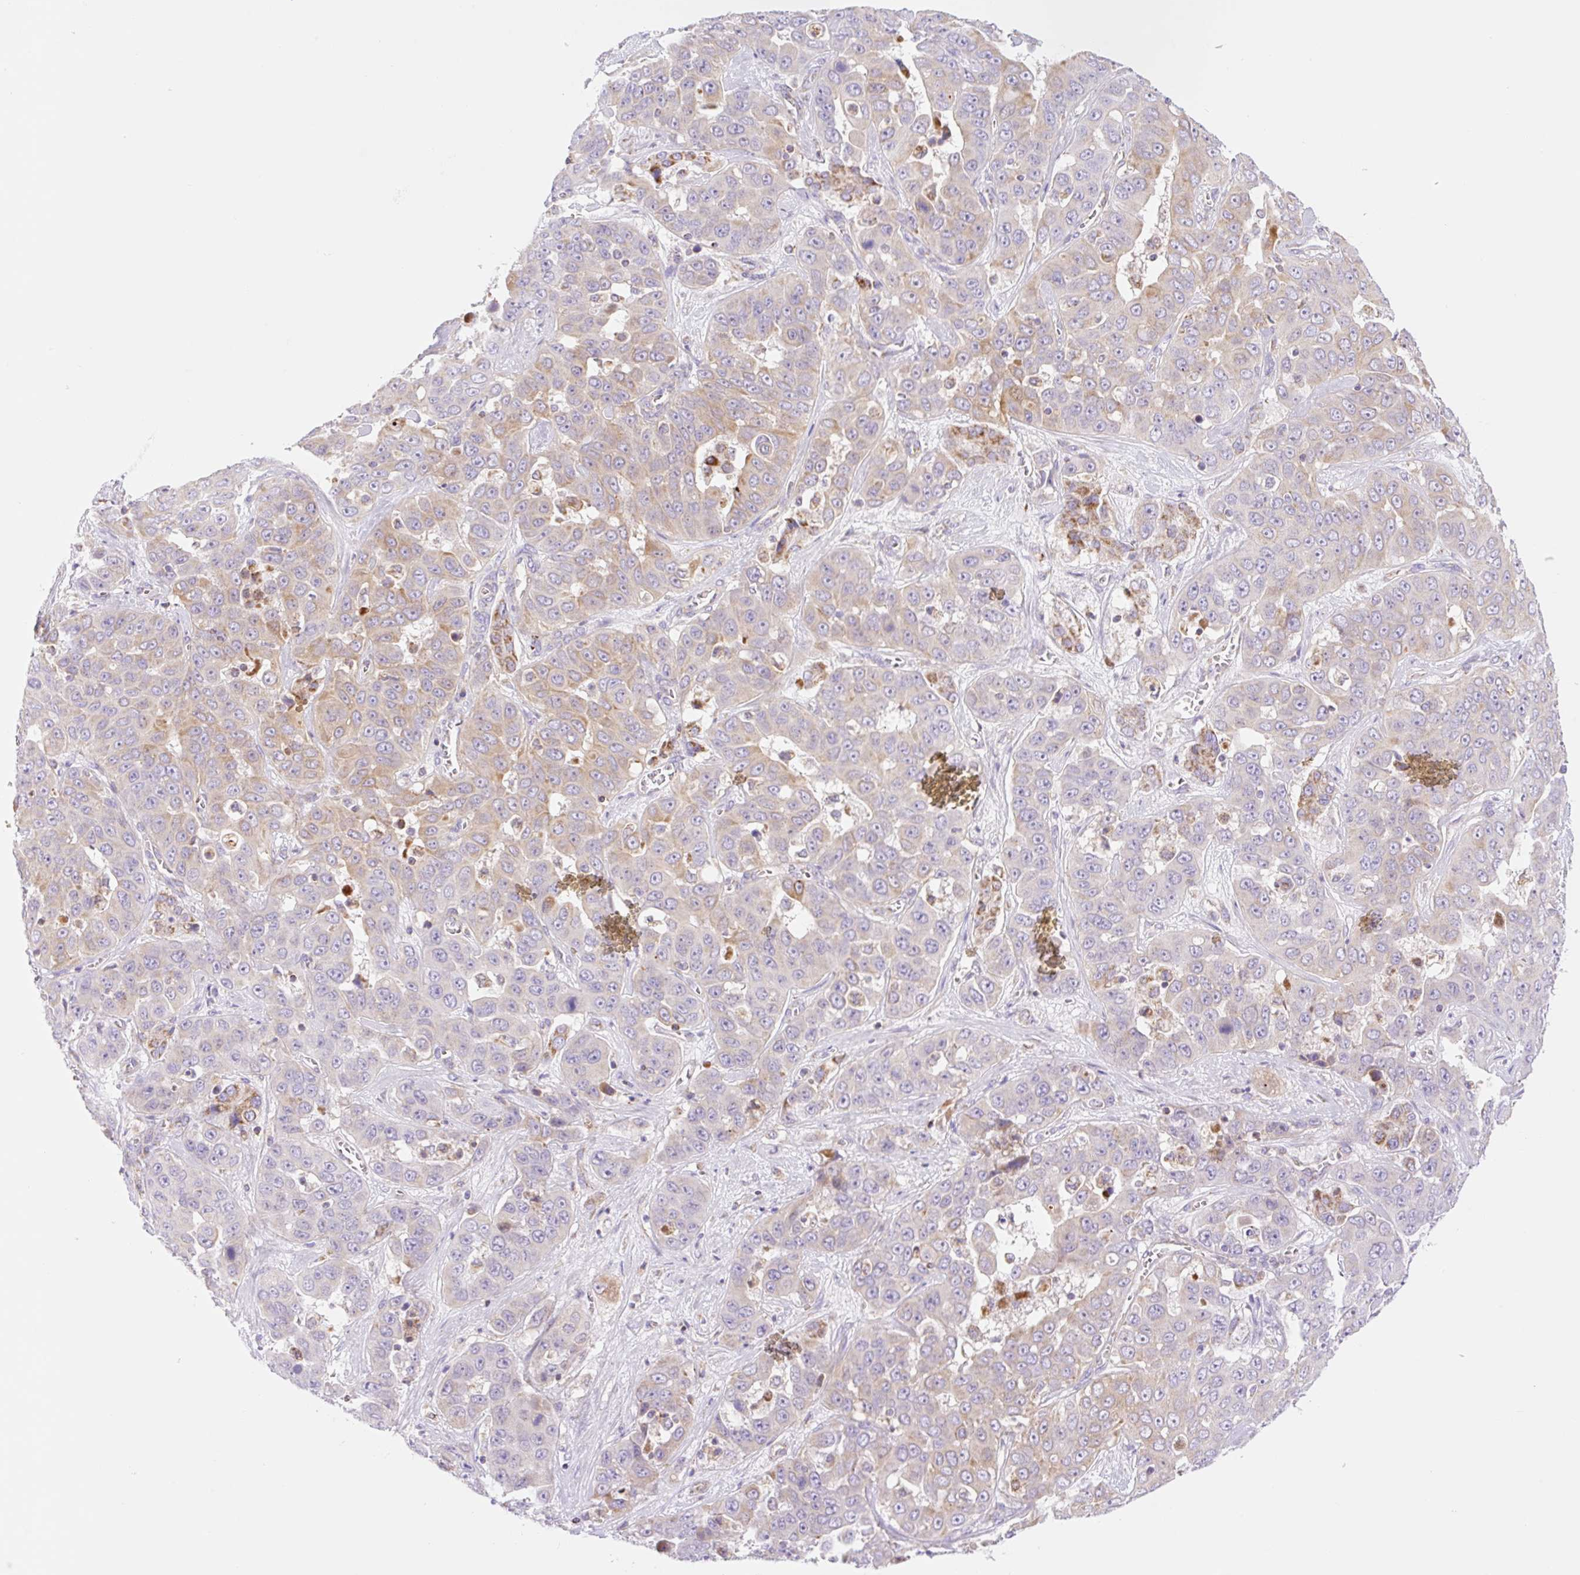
{"staining": {"intensity": "moderate", "quantity": "25%-75%", "location": "cytoplasmic/membranous"}, "tissue": "liver cancer", "cell_type": "Tumor cells", "image_type": "cancer", "snomed": [{"axis": "morphology", "description": "Cholangiocarcinoma"}, {"axis": "topography", "description": "Liver"}], "caption": "The image displays staining of liver cholangiocarcinoma, revealing moderate cytoplasmic/membranous protein expression (brown color) within tumor cells. (DAB IHC, brown staining for protein, blue staining for nuclei).", "gene": "ETNK2", "patient": {"sex": "female", "age": 52}}